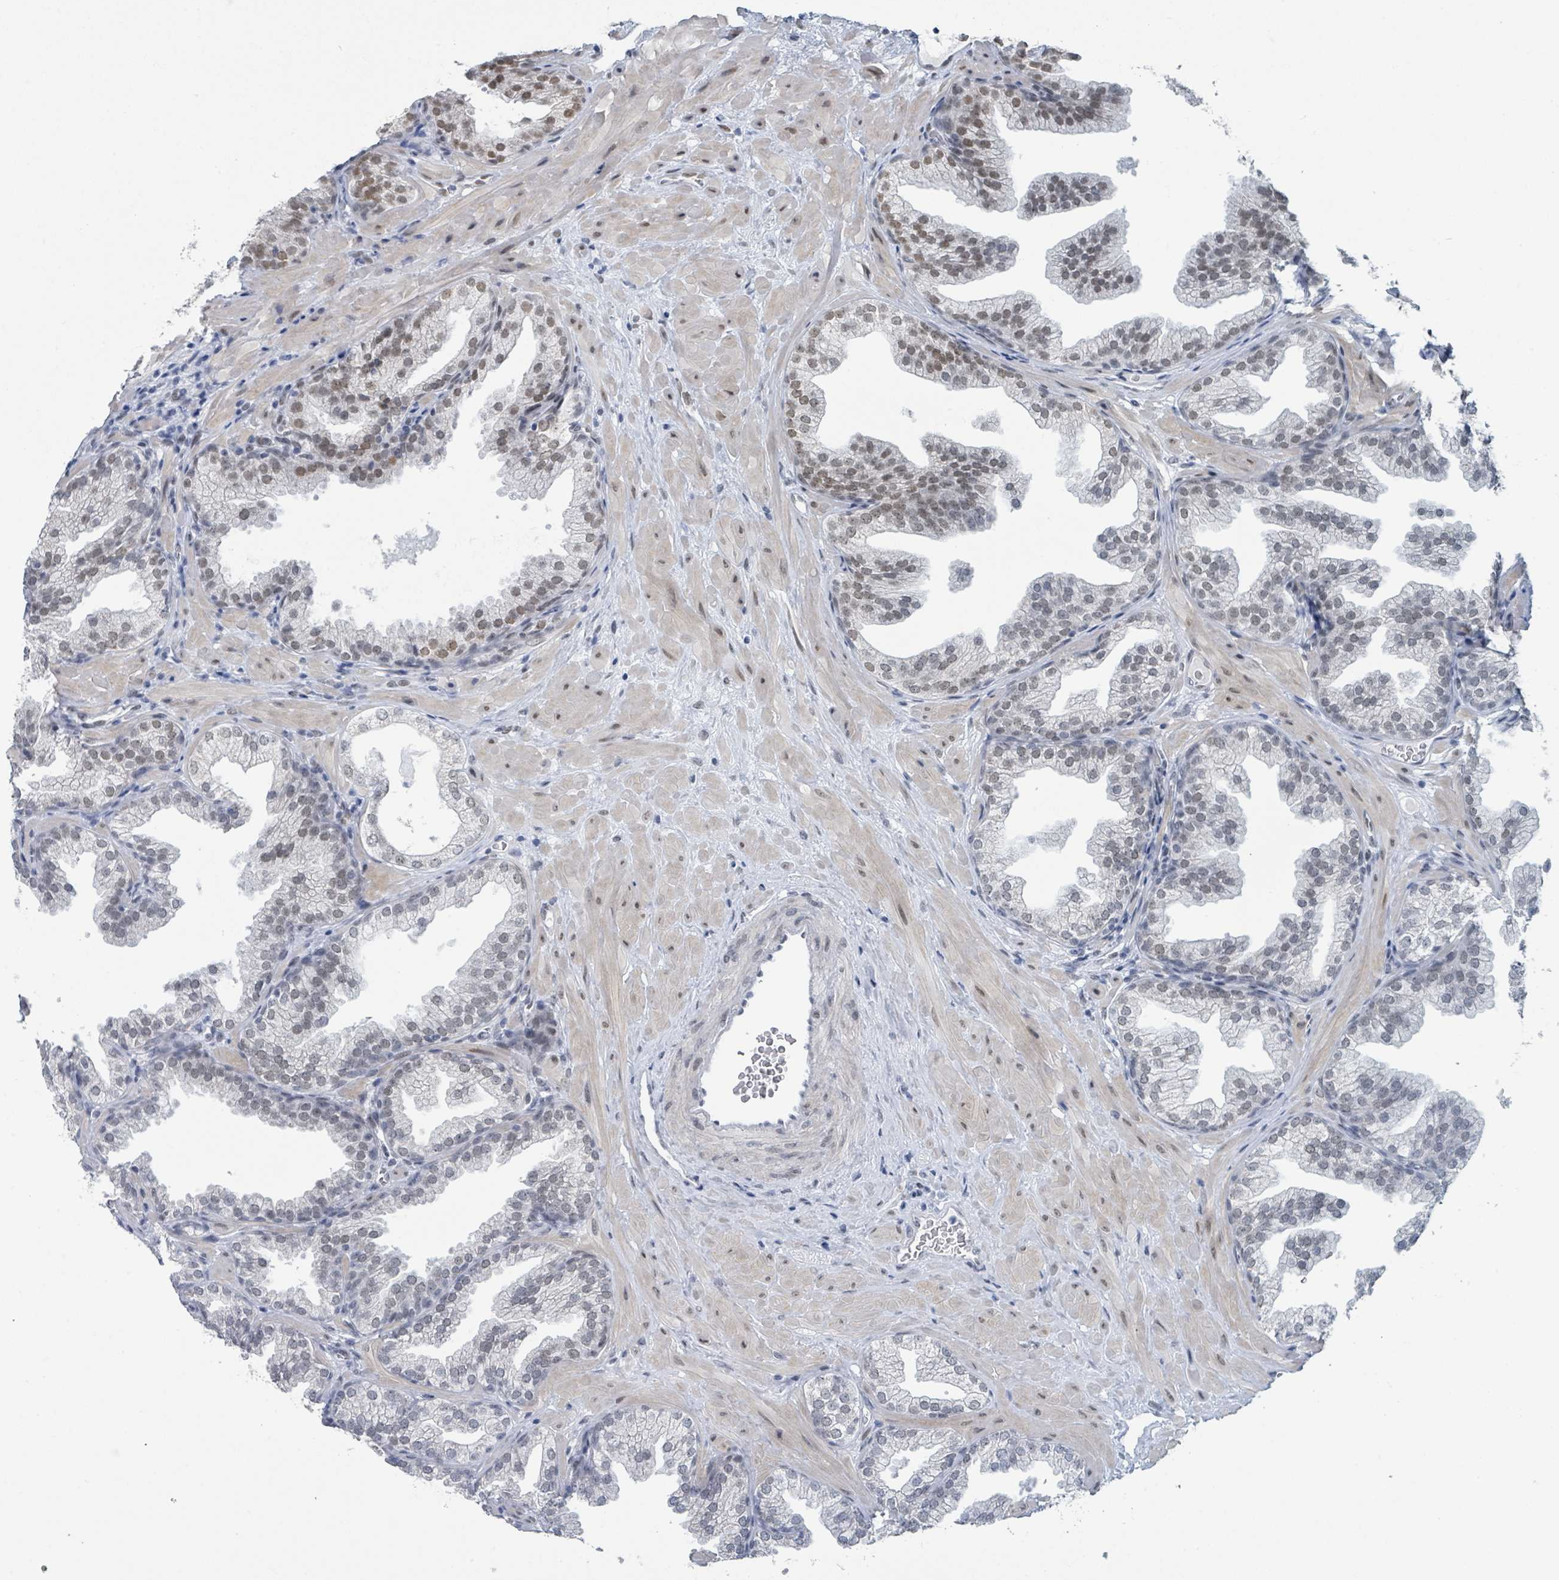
{"staining": {"intensity": "moderate", "quantity": "25%-75%", "location": "nuclear"}, "tissue": "prostate", "cell_type": "Glandular cells", "image_type": "normal", "snomed": [{"axis": "morphology", "description": "Normal tissue, NOS"}, {"axis": "topography", "description": "Prostate"}], "caption": "High-magnification brightfield microscopy of benign prostate stained with DAB (3,3'-diaminobenzidine) (brown) and counterstained with hematoxylin (blue). glandular cells exhibit moderate nuclear expression is identified in approximately25%-75% of cells. The protein is shown in brown color, while the nuclei are stained blue.", "gene": "EHMT2", "patient": {"sex": "male", "age": 37}}